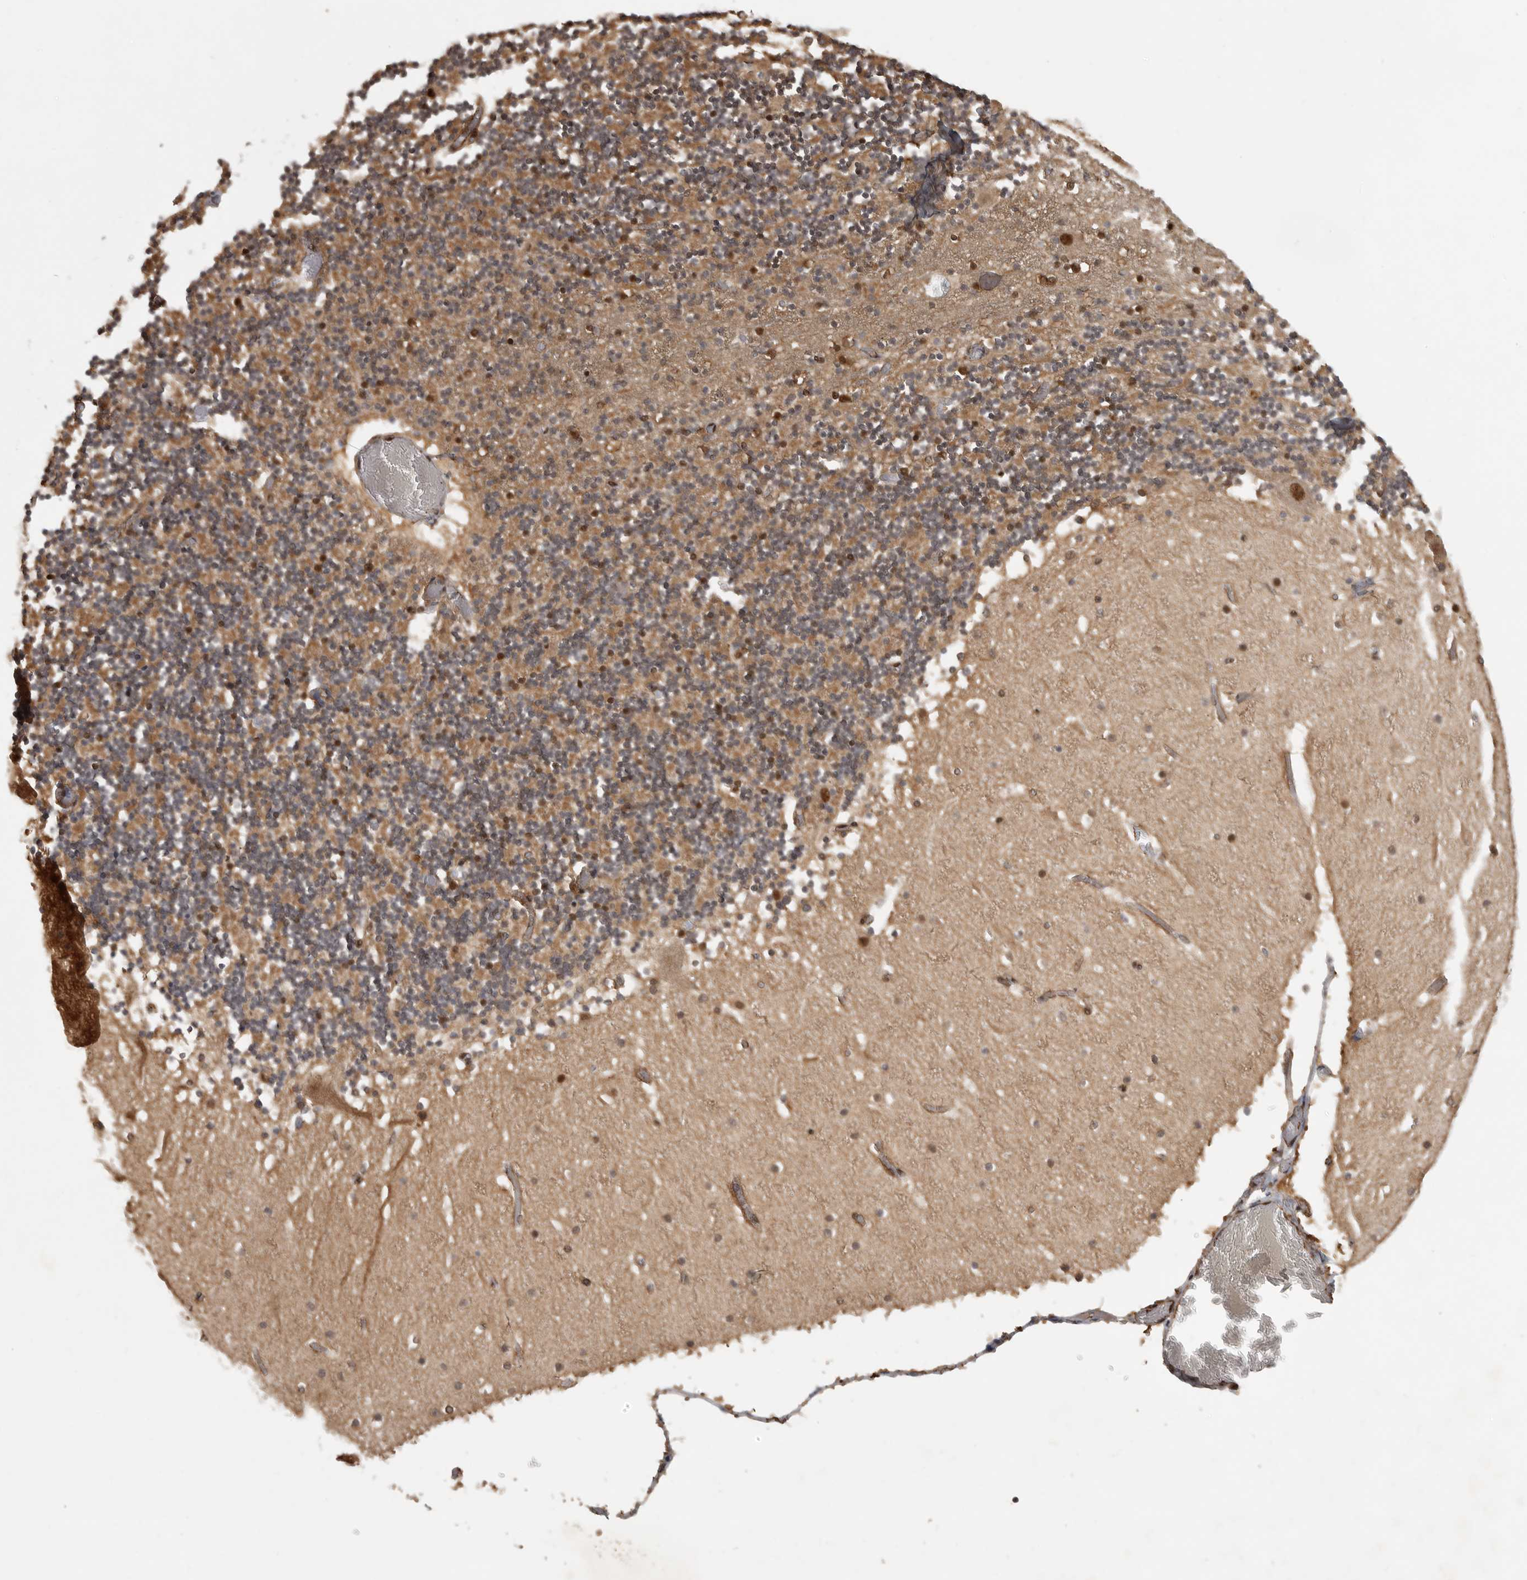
{"staining": {"intensity": "strong", "quantity": "25%-75%", "location": "nuclear"}, "tissue": "cerebellum", "cell_type": "Cells in granular layer", "image_type": "normal", "snomed": [{"axis": "morphology", "description": "Normal tissue, NOS"}, {"axis": "topography", "description": "Cerebellum"}], "caption": "Cerebellum stained for a protein (brown) displays strong nuclear positive staining in approximately 25%-75% of cells in granular layer.", "gene": "CBLL1", "patient": {"sex": "female", "age": 28}}